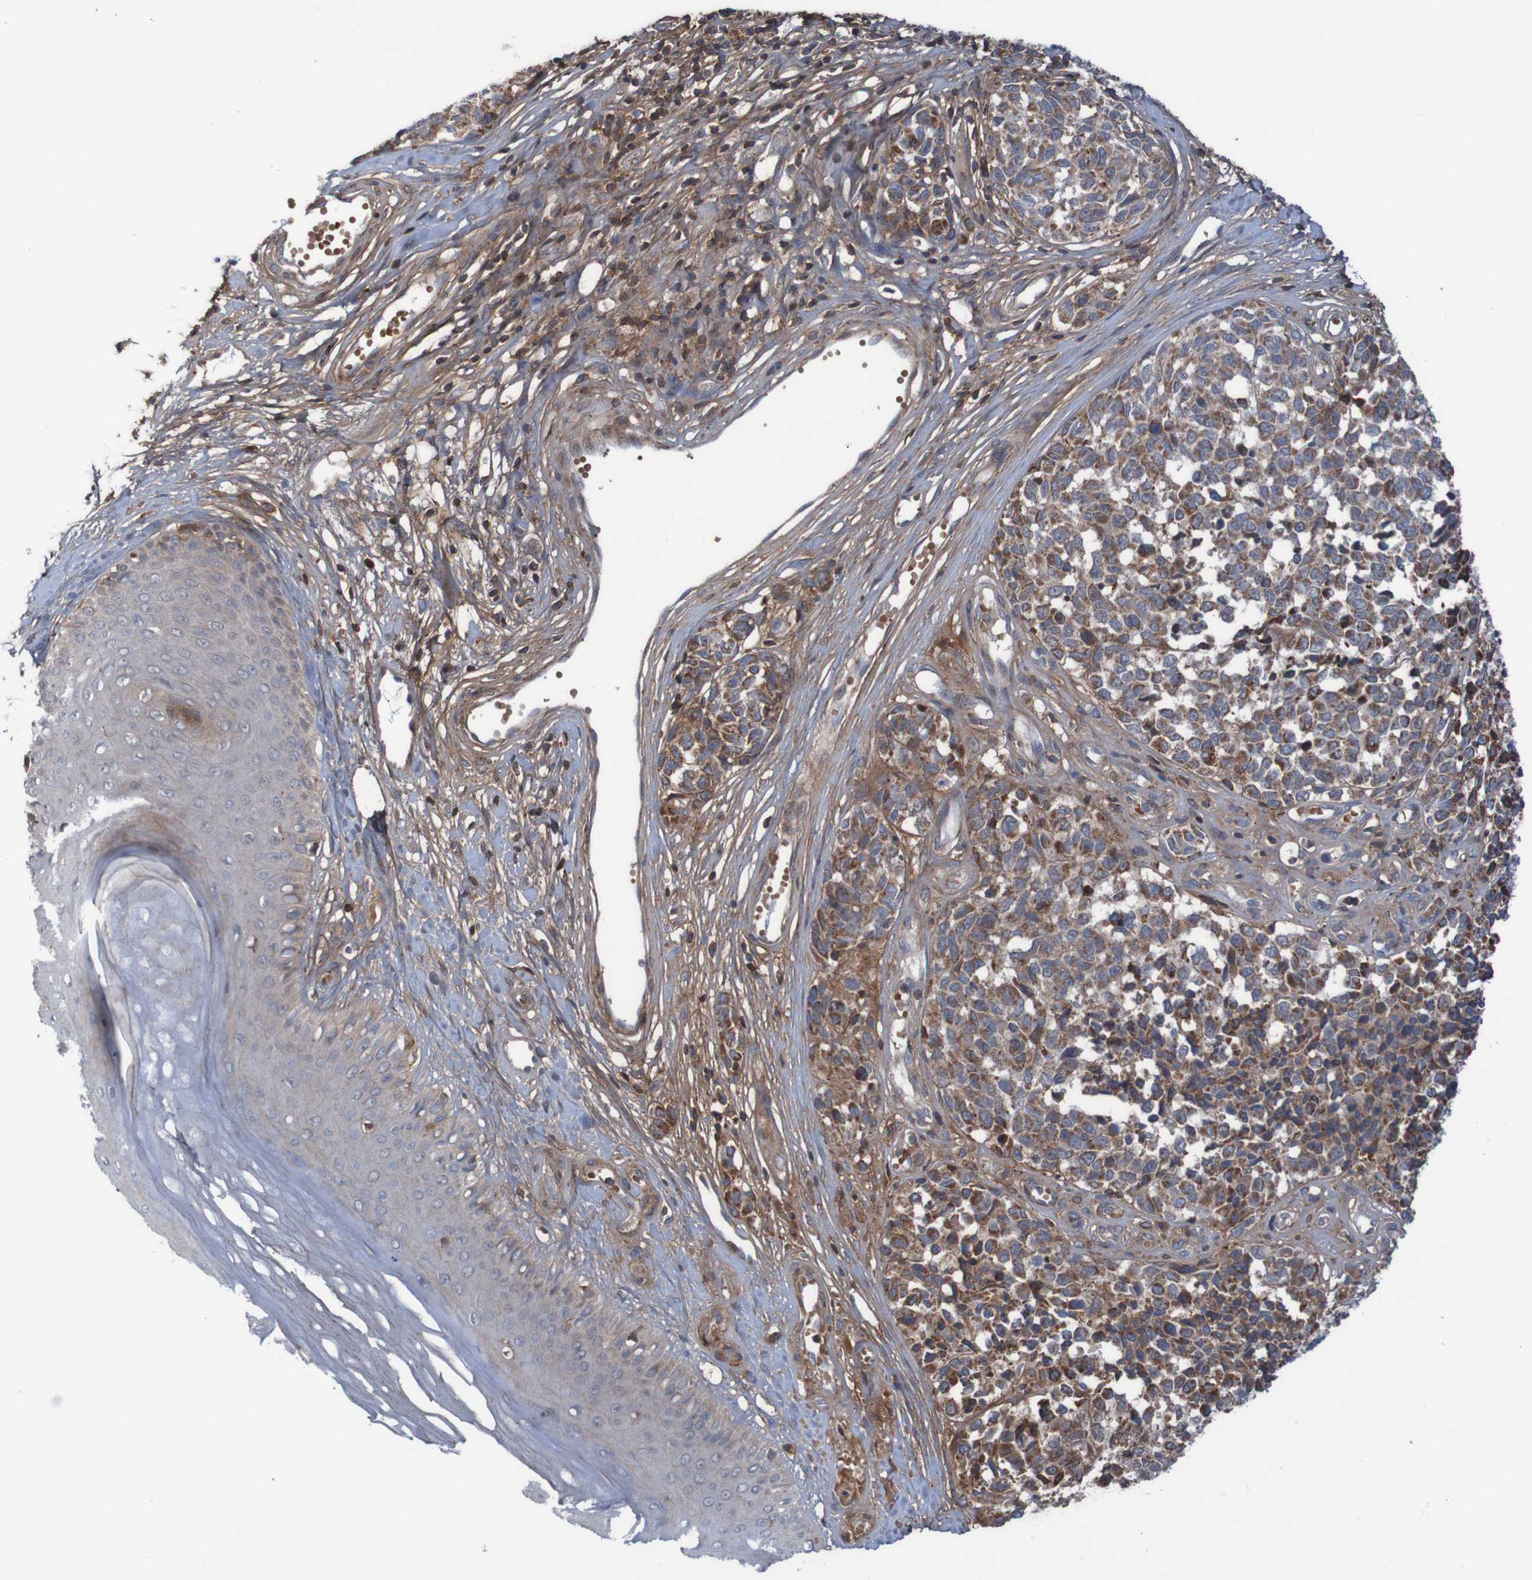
{"staining": {"intensity": "moderate", "quantity": ">75%", "location": "cytoplasmic/membranous"}, "tissue": "melanoma", "cell_type": "Tumor cells", "image_type": "cancer", "snomed": [{"axis": "morphology", "description": "Malignant melanoma, NOS"}, {"axis": "topography", "description": "Skin"}], "caption": "Immunohistochemistry of melanoma reveals medium levels of moderate cytoplasmic/membranous positivity in about >75% of tumor cells.", "gene": "PDGFB", "patient": {"sex": "female", "age": 64}}